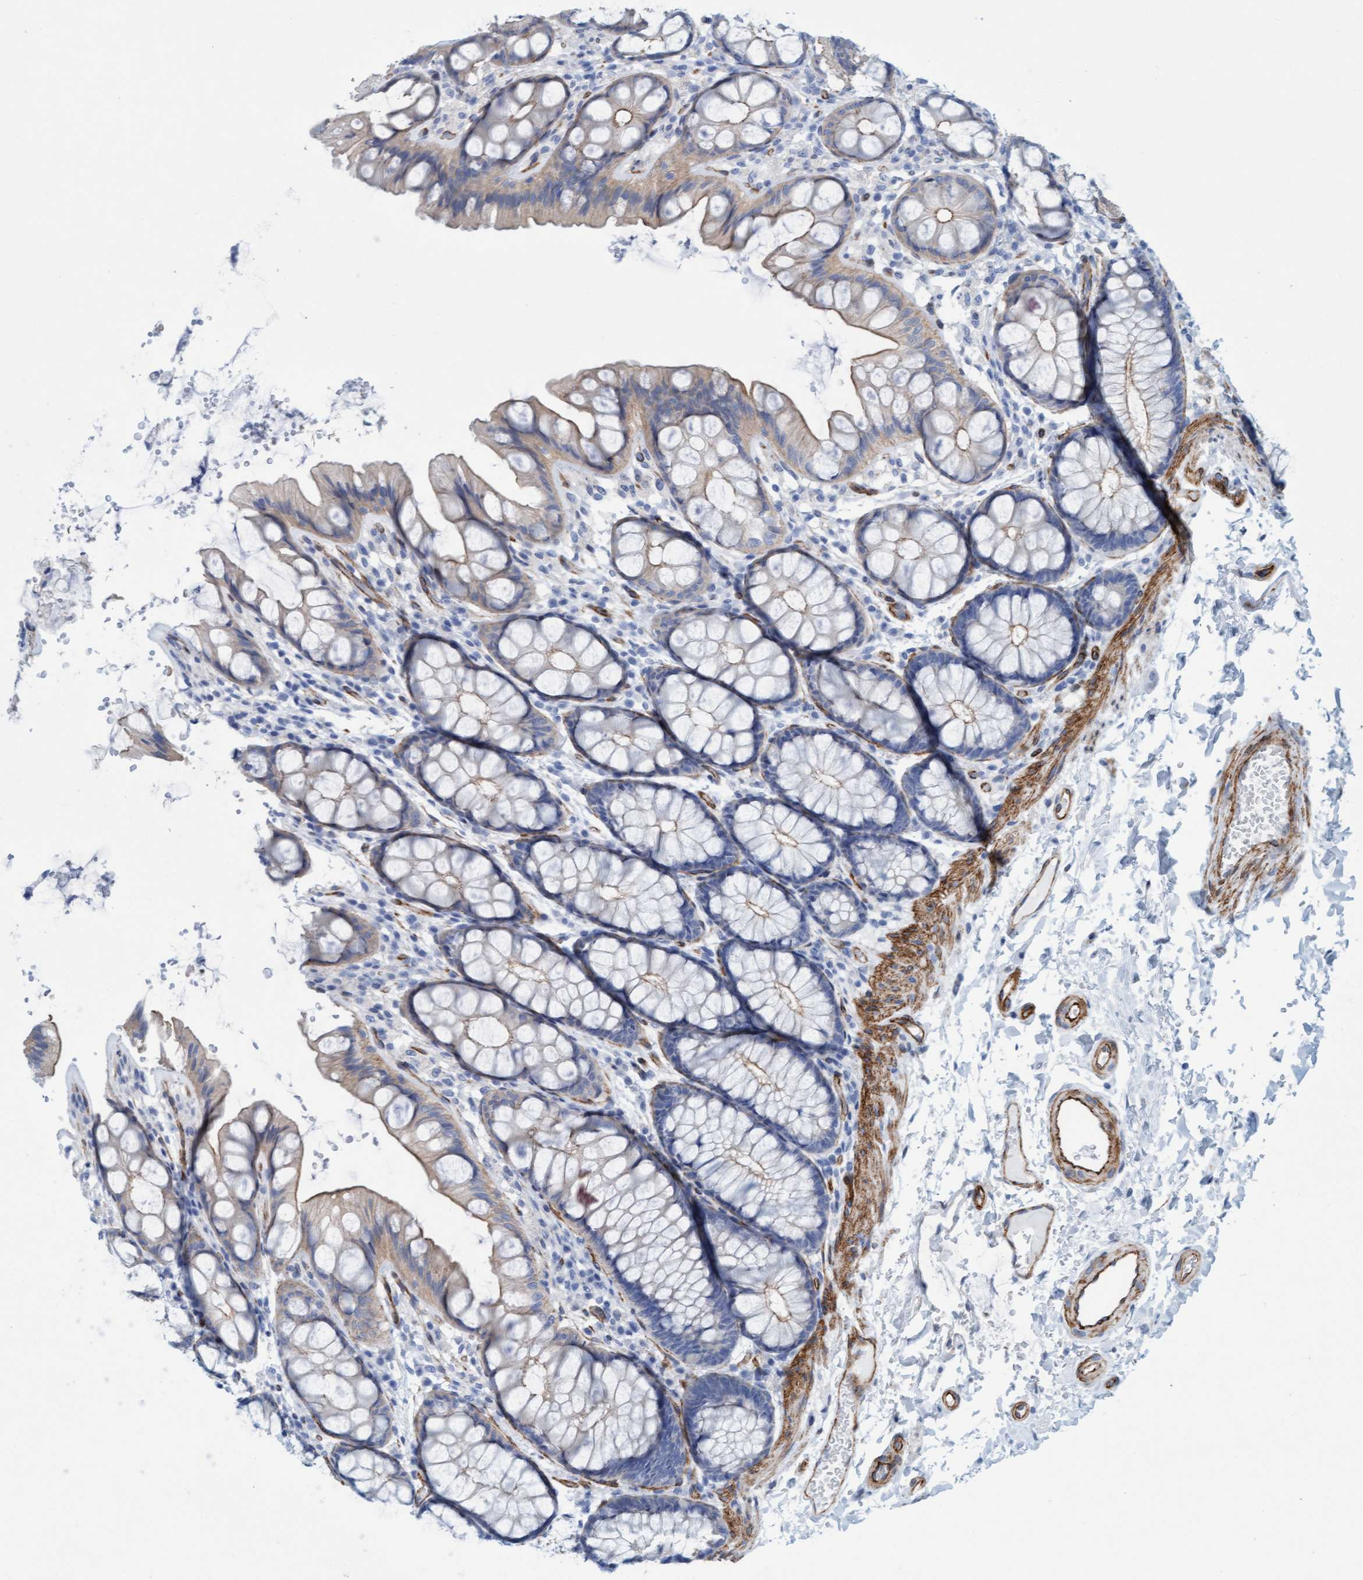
{"staining": {"intensity": "strong", "quantity": ">75%", "location": "cytoplasmic/membranous"}, "tissue": "colon", "cell_type": "Endothelial cells", "image_type": "normal", "snomed": [{"axis": "morphology", "description": "Normal tissue, NOS"}, {"axis": "topography", "description": "Colon"}], "caption": "Immunohistochemistry staining of benign colon, which exhibits high levels of strong cytoplasmic/membranous expression in about >75% of endothelial cells indicating strong cytoplasmic/membranous protein expression. The staining was performed using DAB (3,3'-diaminobenzidine) (brown) for protein detection and nuclei were counterstained in hematoxylin (blue).", "gene": "MTFR1", "patient": {"sex": "male", "age": 47}}